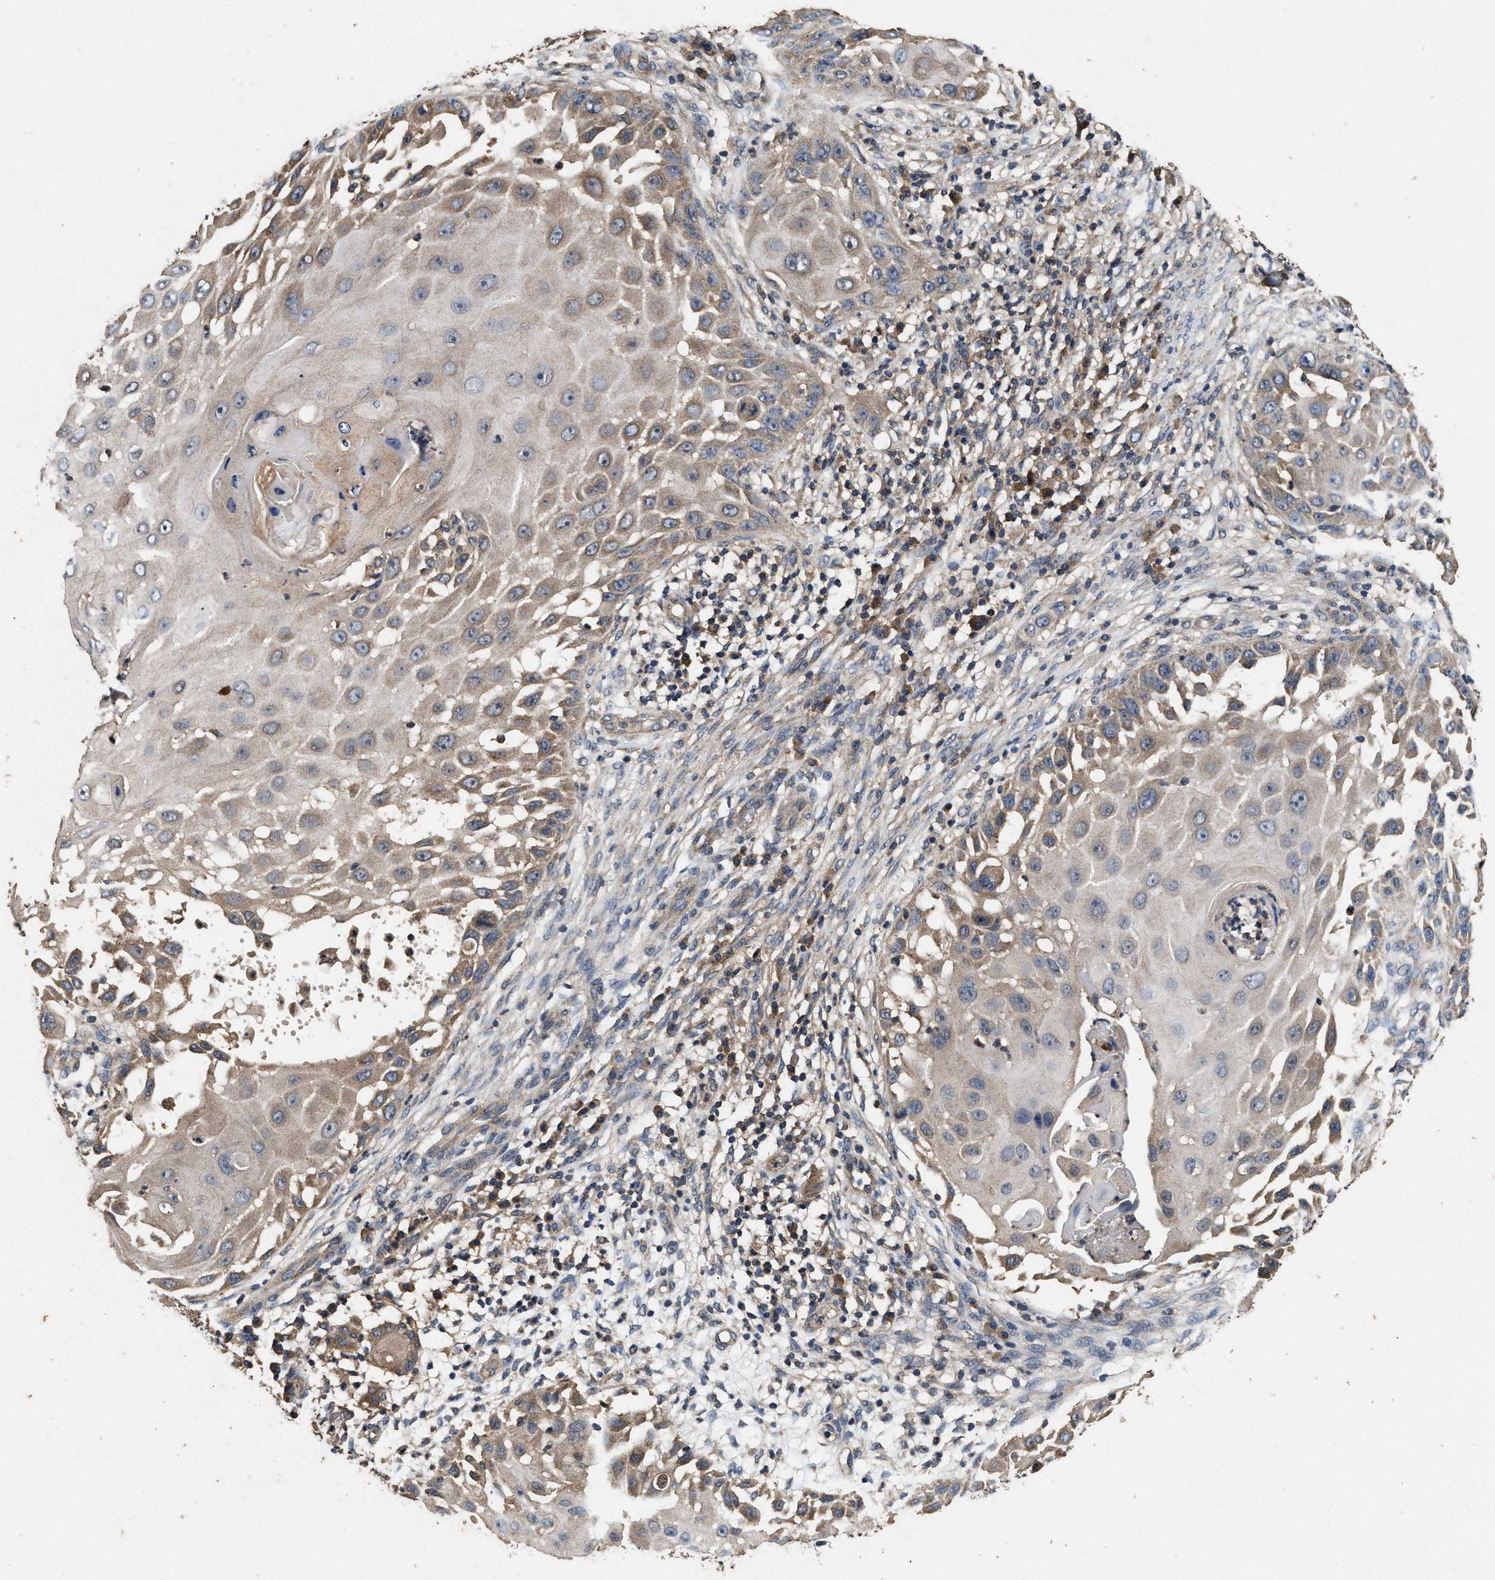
{"staining": {"intensity": "moderate", "quantity": "<25%", "location": "cytoplasmic/membranous"}, "tissue": "skin cancer", "cell_type": "Tumor cells", "image_type": "cancer", "snomed": [{"axis": "morphology", "description": "Squamous cell carcinoma, NOS"}, {"axis": "topography", "description": "Skin"}], "caption": "Immunohistochemistry of skin cancer exhibits low levels of moderate cytoplasmic/membranous positivity in approximately <25% of tumor cells.", "gene": "PDAP1", "patient": {"sex": "female", "age": 44}}